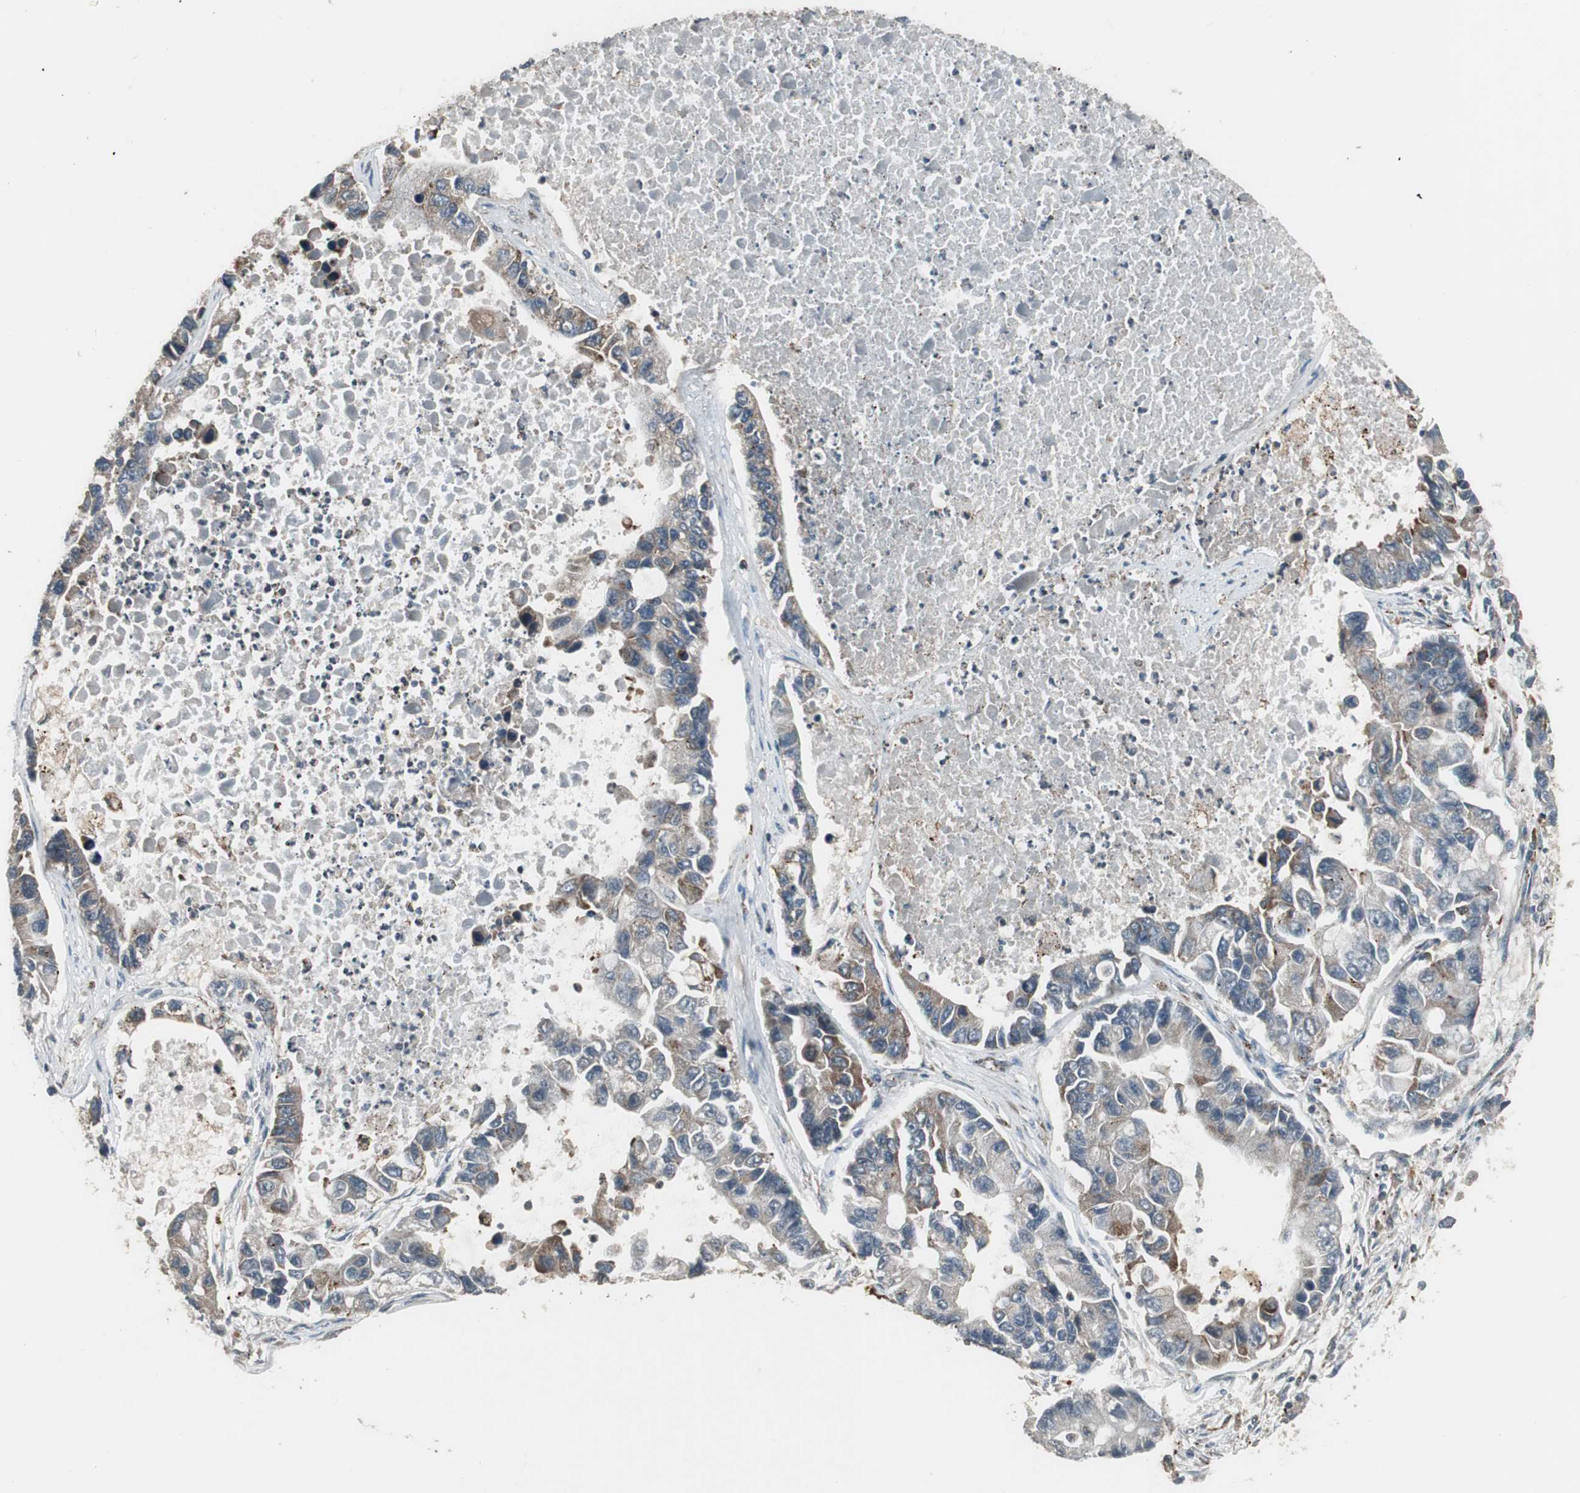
{"staining": {"intensity": "weak", "quantity": ">75%", "location": "cytoplasmic/membranous"}, "tissue": "lung cancer", "cell_type": "Tumor cells", "image_type": "cancer", "snomed": [{"axis": "morphology", "description": "Adenocarcinoma, NOS"}, {"axis": "topography", "description": "Lung"}], "caption": "Protein staining by immunohistochemistry shows weak cytoplasmic/membranous positivity in approximately >75% of tumor cells in lung adenocarcinoma.", "gene": "SFRP1", "patient": {"sex": "female", "age": 51}}